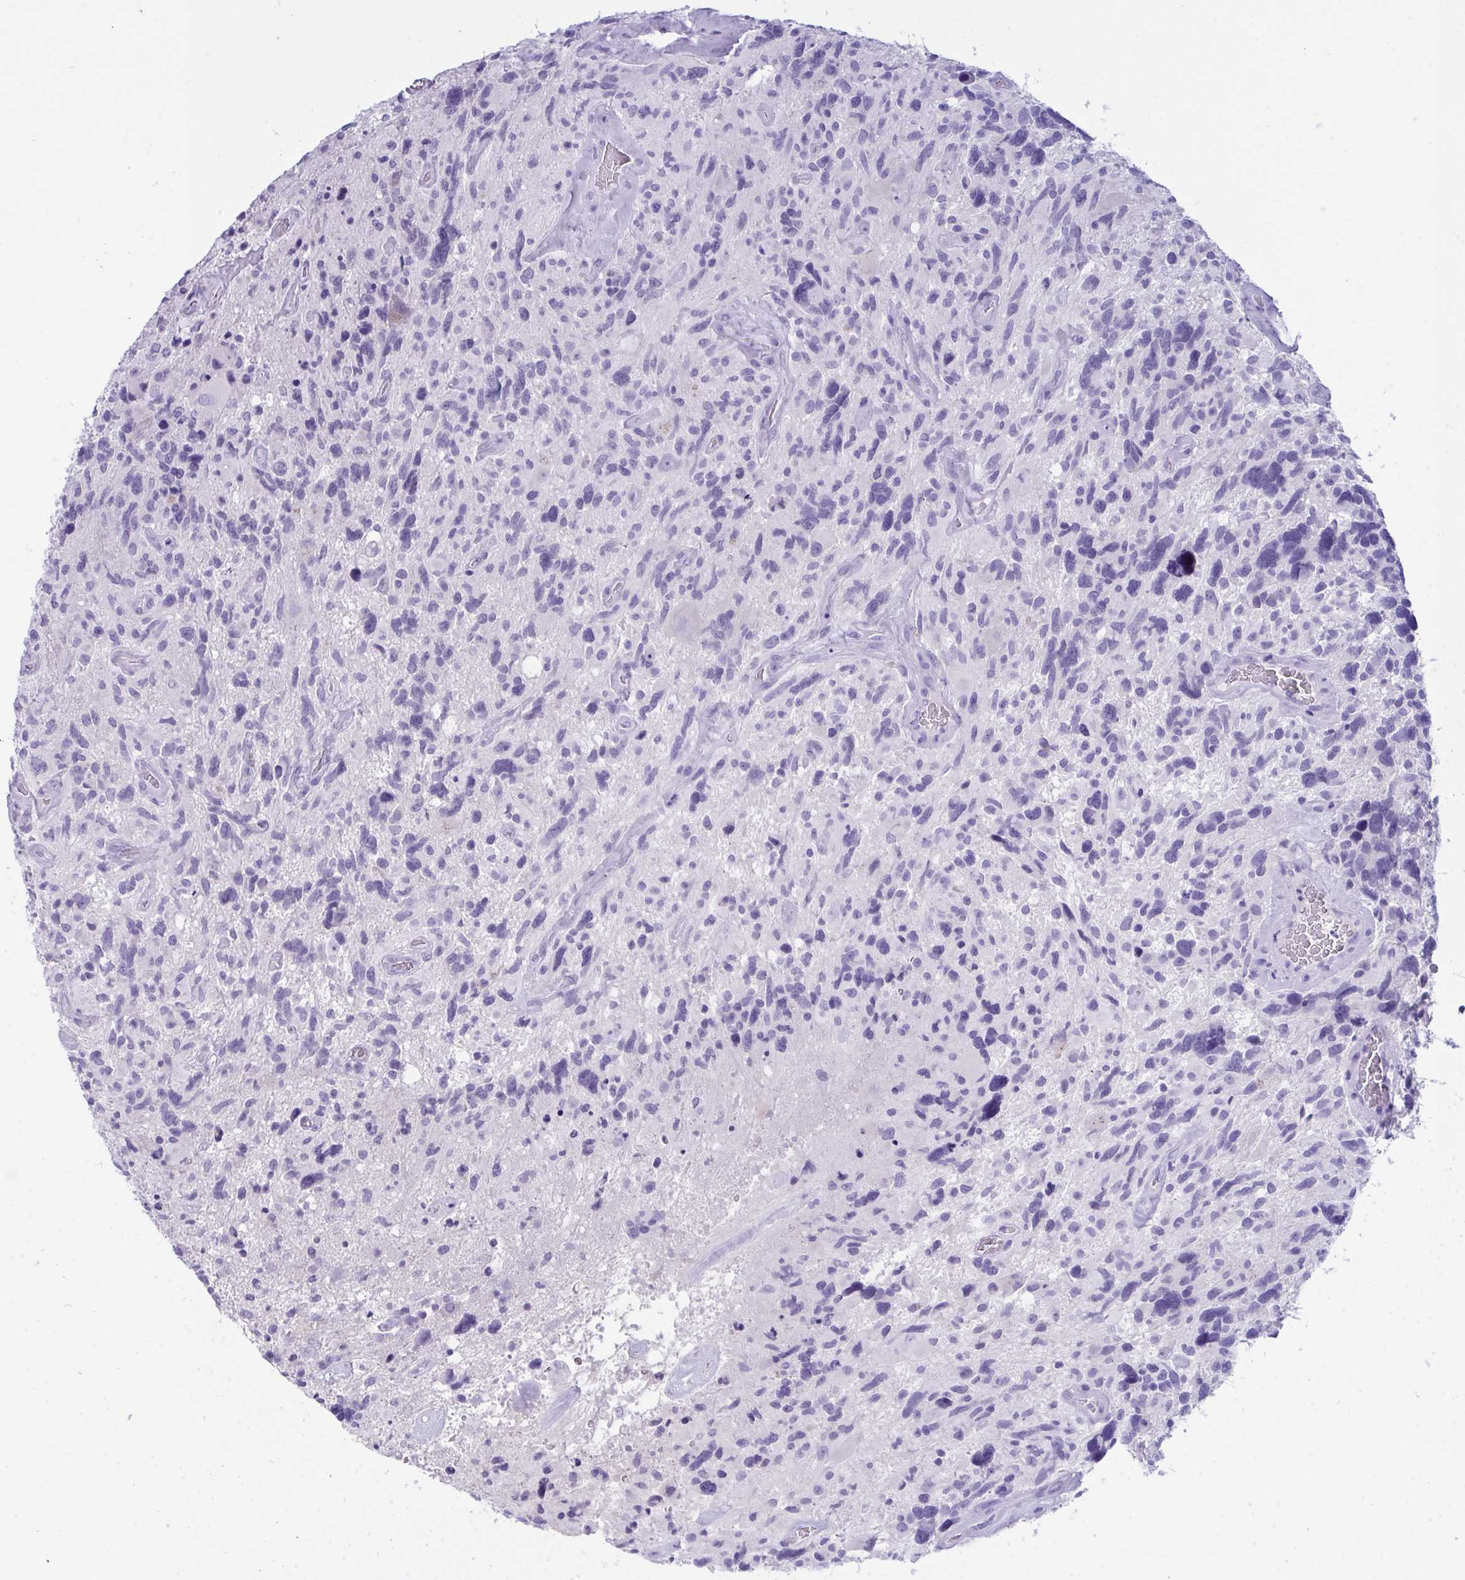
{"staining": {"intensity": "negative", "quantity": "none", "location": "none"}, "tissue": "glioma", "cell_type": "Tumor cells", "image_type": "cancer", "snomed": [{"axis": "morphology", "description": "Glioma, malignant, High grade"}, {"axis": "topography", "description": "Brain"}], "caption": "Immunohistochemical staining of malignant high-grade glioma displays no significant expression in tumor cells.", "gene": "GLB1L2", "patient": {"sex": "male", "age": 49}}